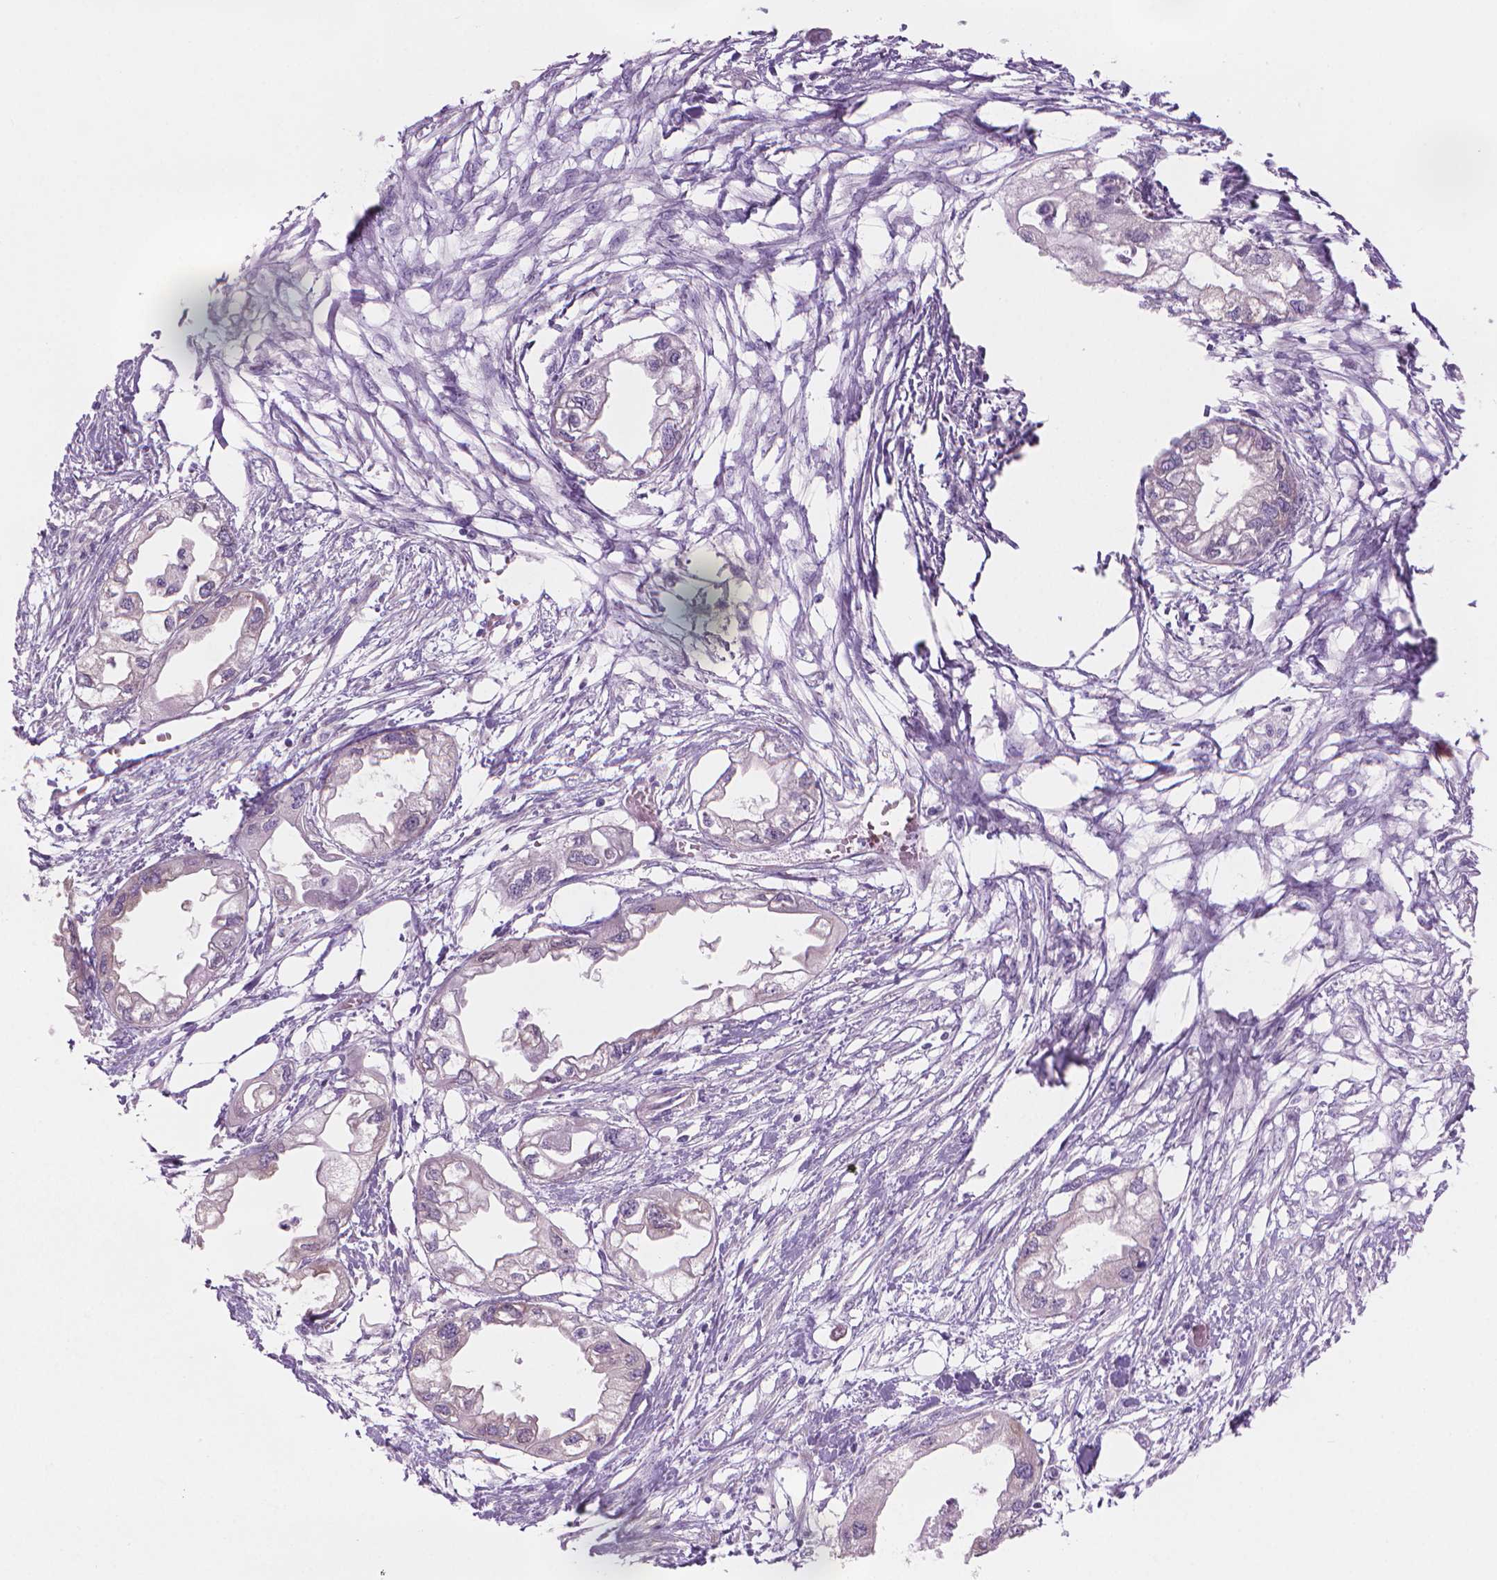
{"staining": {"intensity": "negative", "quantity": "none", "location": "none"}, "tissue": "endometrial cancer", "cell_type": "Tumor cells", "image_type": "cancer", "snomed": [{"axis": "morphology", "description": "Adenocarcinoma, NOS"}, {"axis": "morphology", "description": "Adenocarcinoma, metastatic, NOS"}, {"axis": "topography", "description": "Adipose tissue"}, {"axis": "topography", "description": "Endometrium"}], "caption": "Image shows no significant protein positivity in tumor cells of endometrial metastatic adenocarcinoma. Nuclei are stained in blue.", "gene": "ENSG00000187186", "patient": {"sex": "female", "age": 67}}